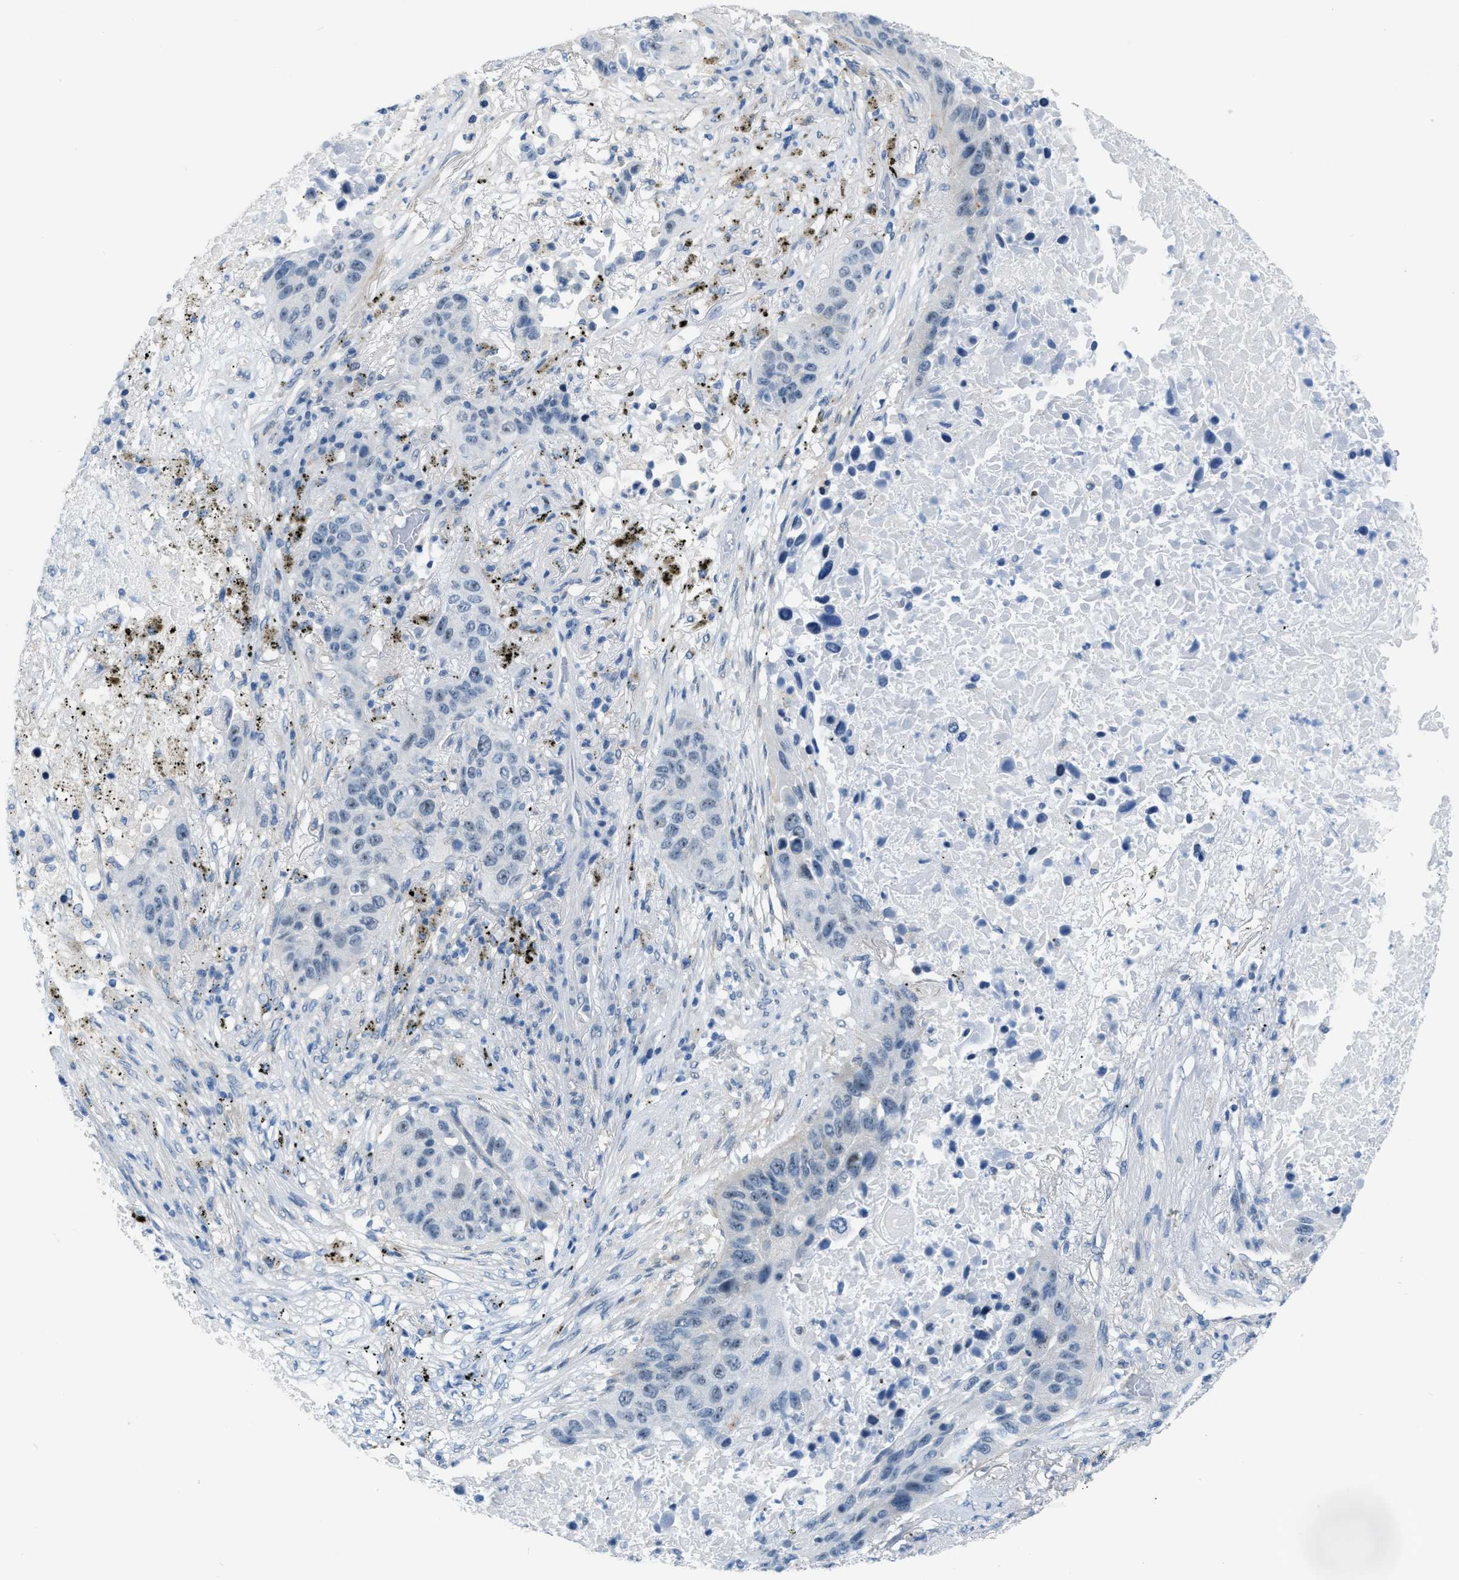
{"staining": {"intensity": "weak", "quantity": "<25%", "location": "nuclear"}, "tissue": "lung cancer", "cell_type": "Tumor cells", "image_type": "cancer", "snomed": [{"axis": "morphology", "description": "Squamous cell carcinoma, NOS"}, {"axis": "topography", "description": "Lung"}], "caption": "Immunohistochemistry (IHC) of human lung cancer shows no staining in tumor cells. (Immunohistochemistry, brightfield microscopy, high magnification).", "gene": "PHRF1", "patient": {"sex": "male", "age": 57}}